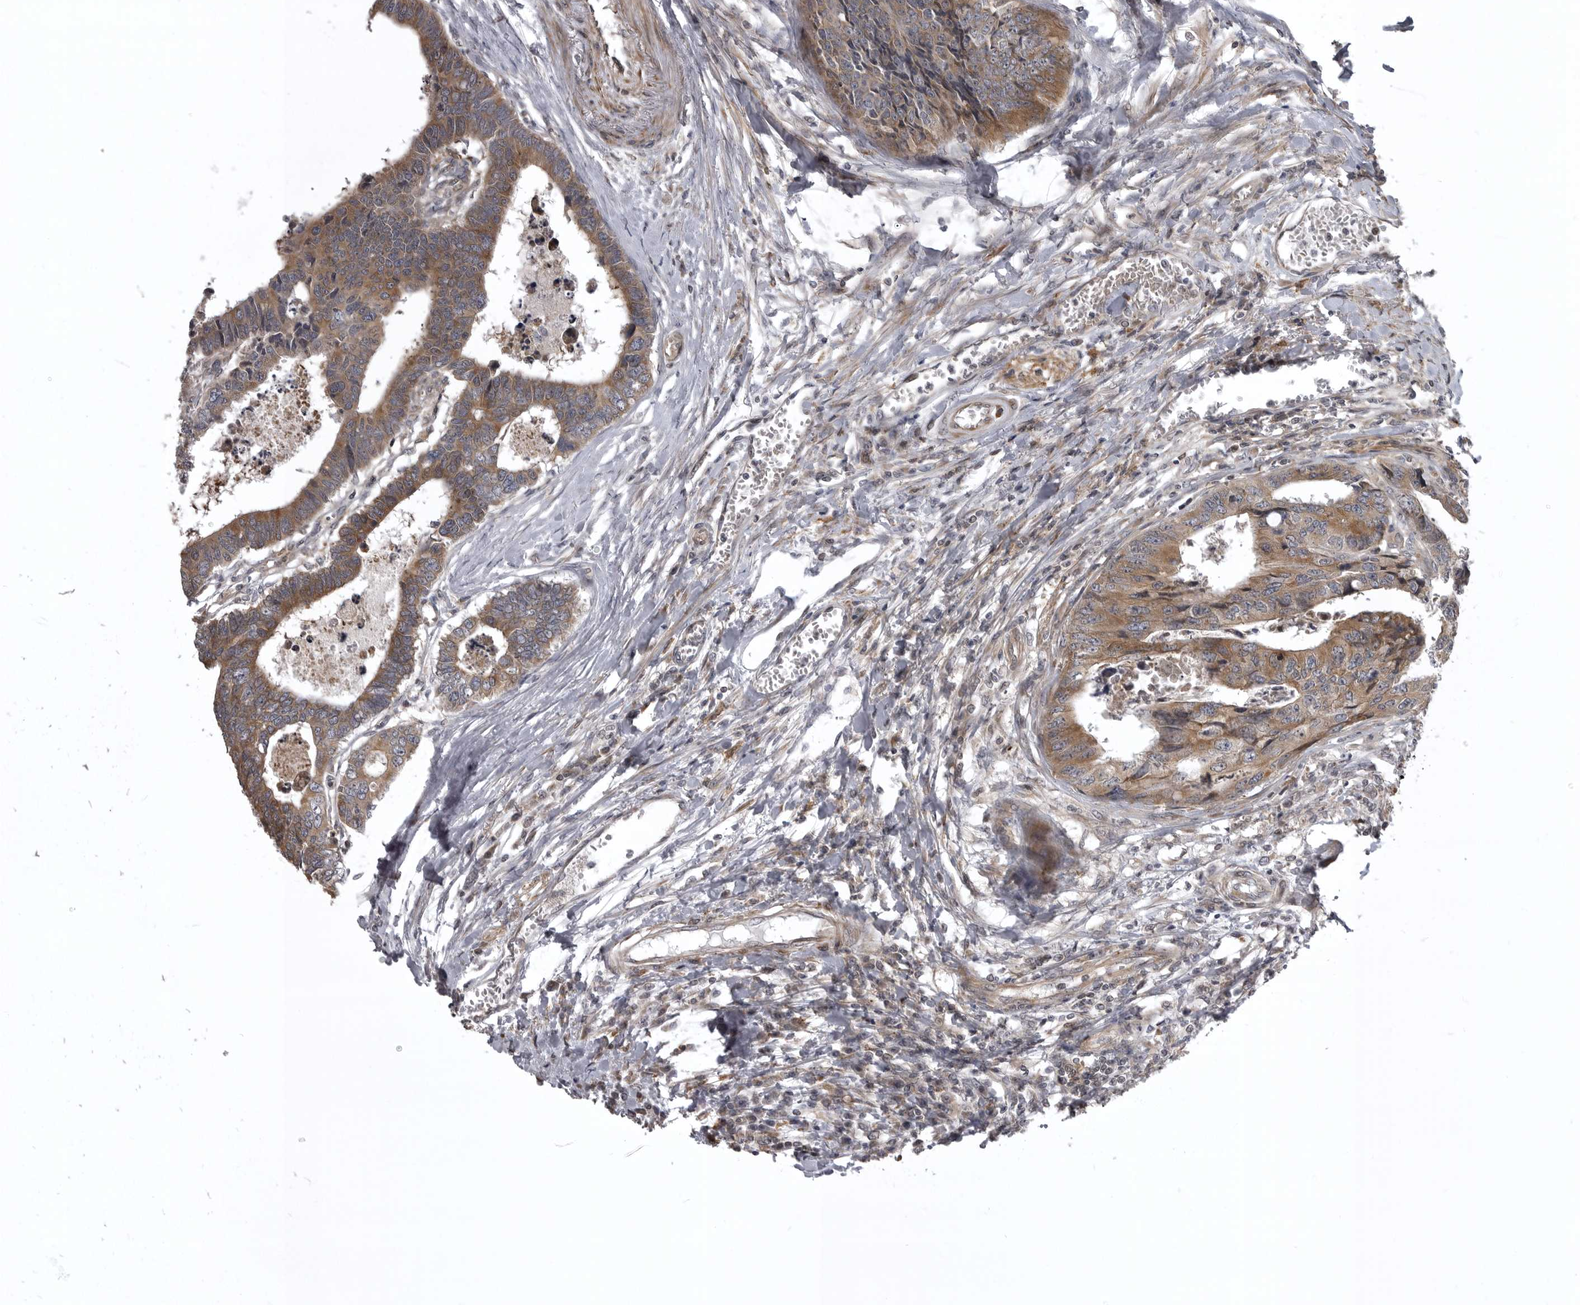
{"staining": {"intensity": "moderate", "quantity": ">75%", "location": "cytoplasmic/membranous"}, "tissue": "colorectal cancer", "cell_type": "Tumor cells", "image_type": "cancer", "snomed": [{"axis": "morphology", "description": "Adenocarcinoma, NOS"}, {"axis": "topography", "description": "Rectum"}], "caption": "A brown stain labels moderate cytoplasmic/membranous positivity of a protein in human adenocarcinoma (colorectal) tumor cells.", "gene": "ZNRF1", "patient": {"sex": "male", "age": 84}}